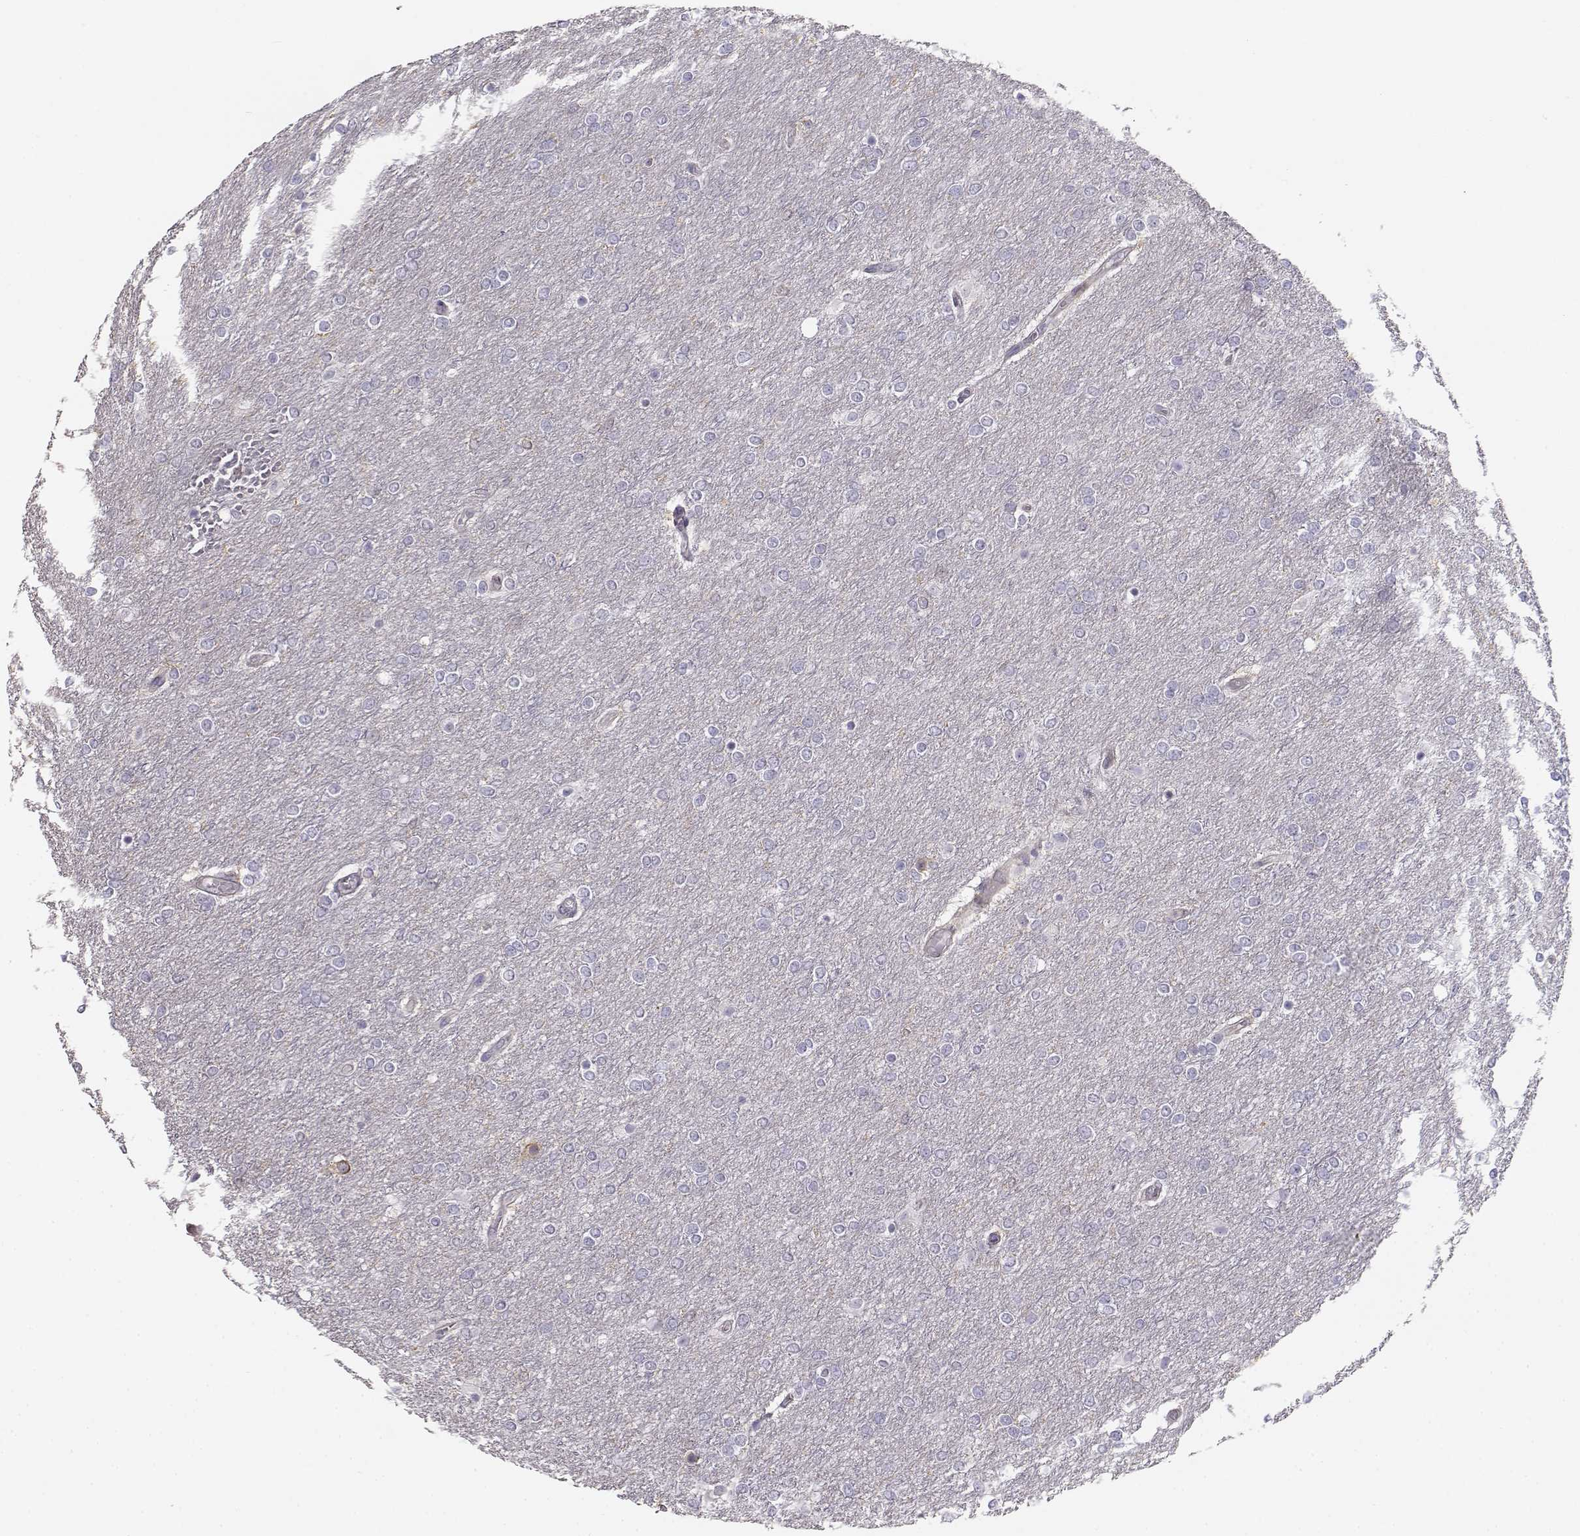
{"staining": {"intensity": "negative", "quantity": "none", "location": "none"}, "tissue": "glioma", "cell_type": "Tumor cells", "image_type": "cancer", "snomed": [{"axis": "morphology", "description": "Glioma, malignant, High grade"}, {"axis": "topography", "description": "Brain"}], "caption": "High power microscopy image of an IHC image of glioma, revealing no significant staining in tumor cells. (Immunohistochemistry, brightfield microscopy, high magnification).", "gene": "DAPL1", "patient": {"sex": "female", "age": 61}}